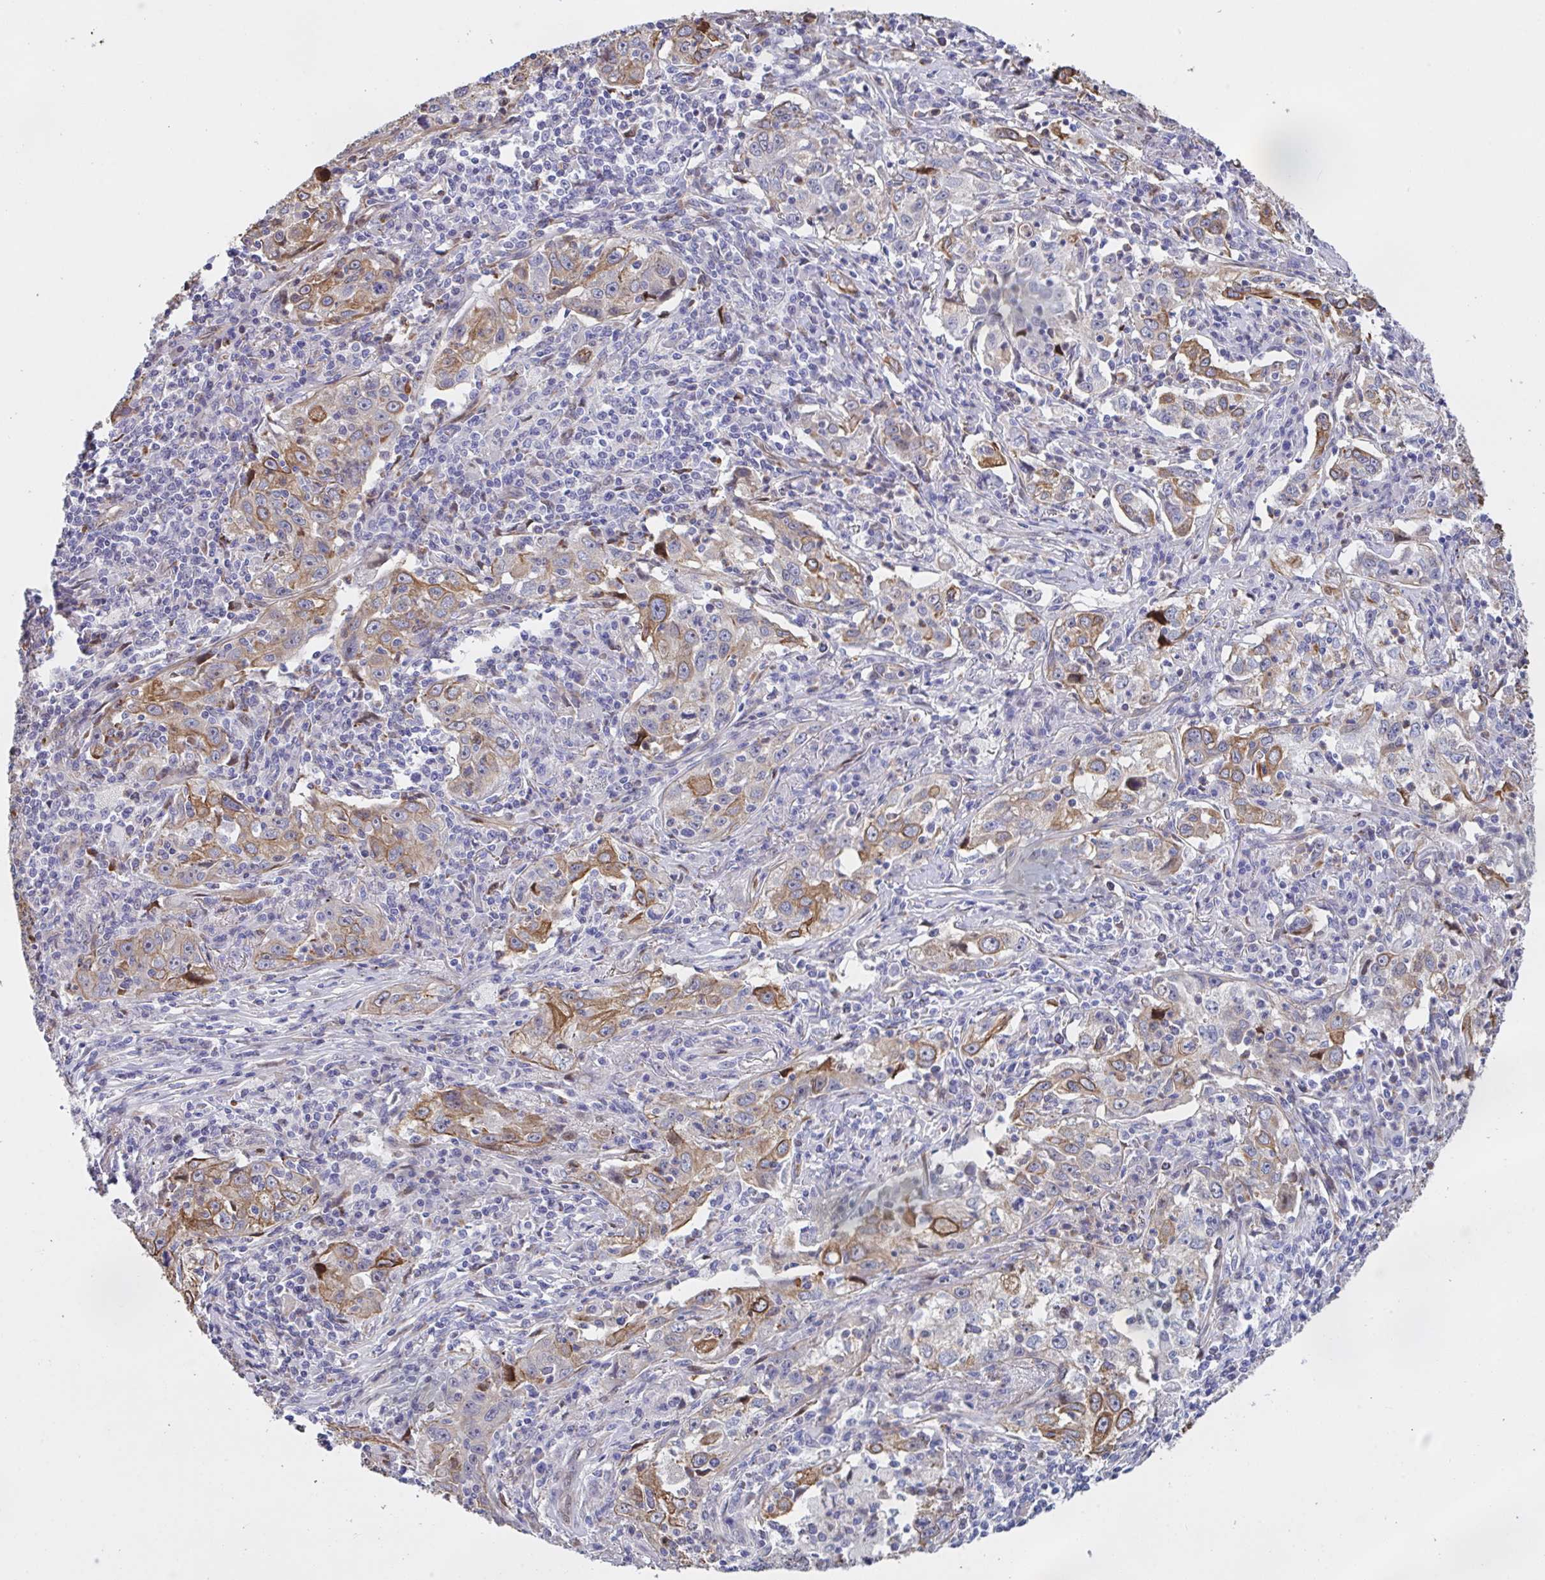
{"staining": {"intensity": "moderate", "quantity": ">75%", "location": "cytoplasmic/membranous"}, "tissue": "lung cancer", "cell_type": "Tumor cells", "image_type": "cancer", "snomed": [{"axis": "morphology", "description": "Squamous cell carcinoma, NOS"}, {"axis": "topography", "description": "Lung"}], "caption": "Lung squamous cell carcinoma stained with a protein marker demonstrates moderate staining in tumor cells.", "gene": "PELI2", "patient": {"sex": "male", "age": 71}}